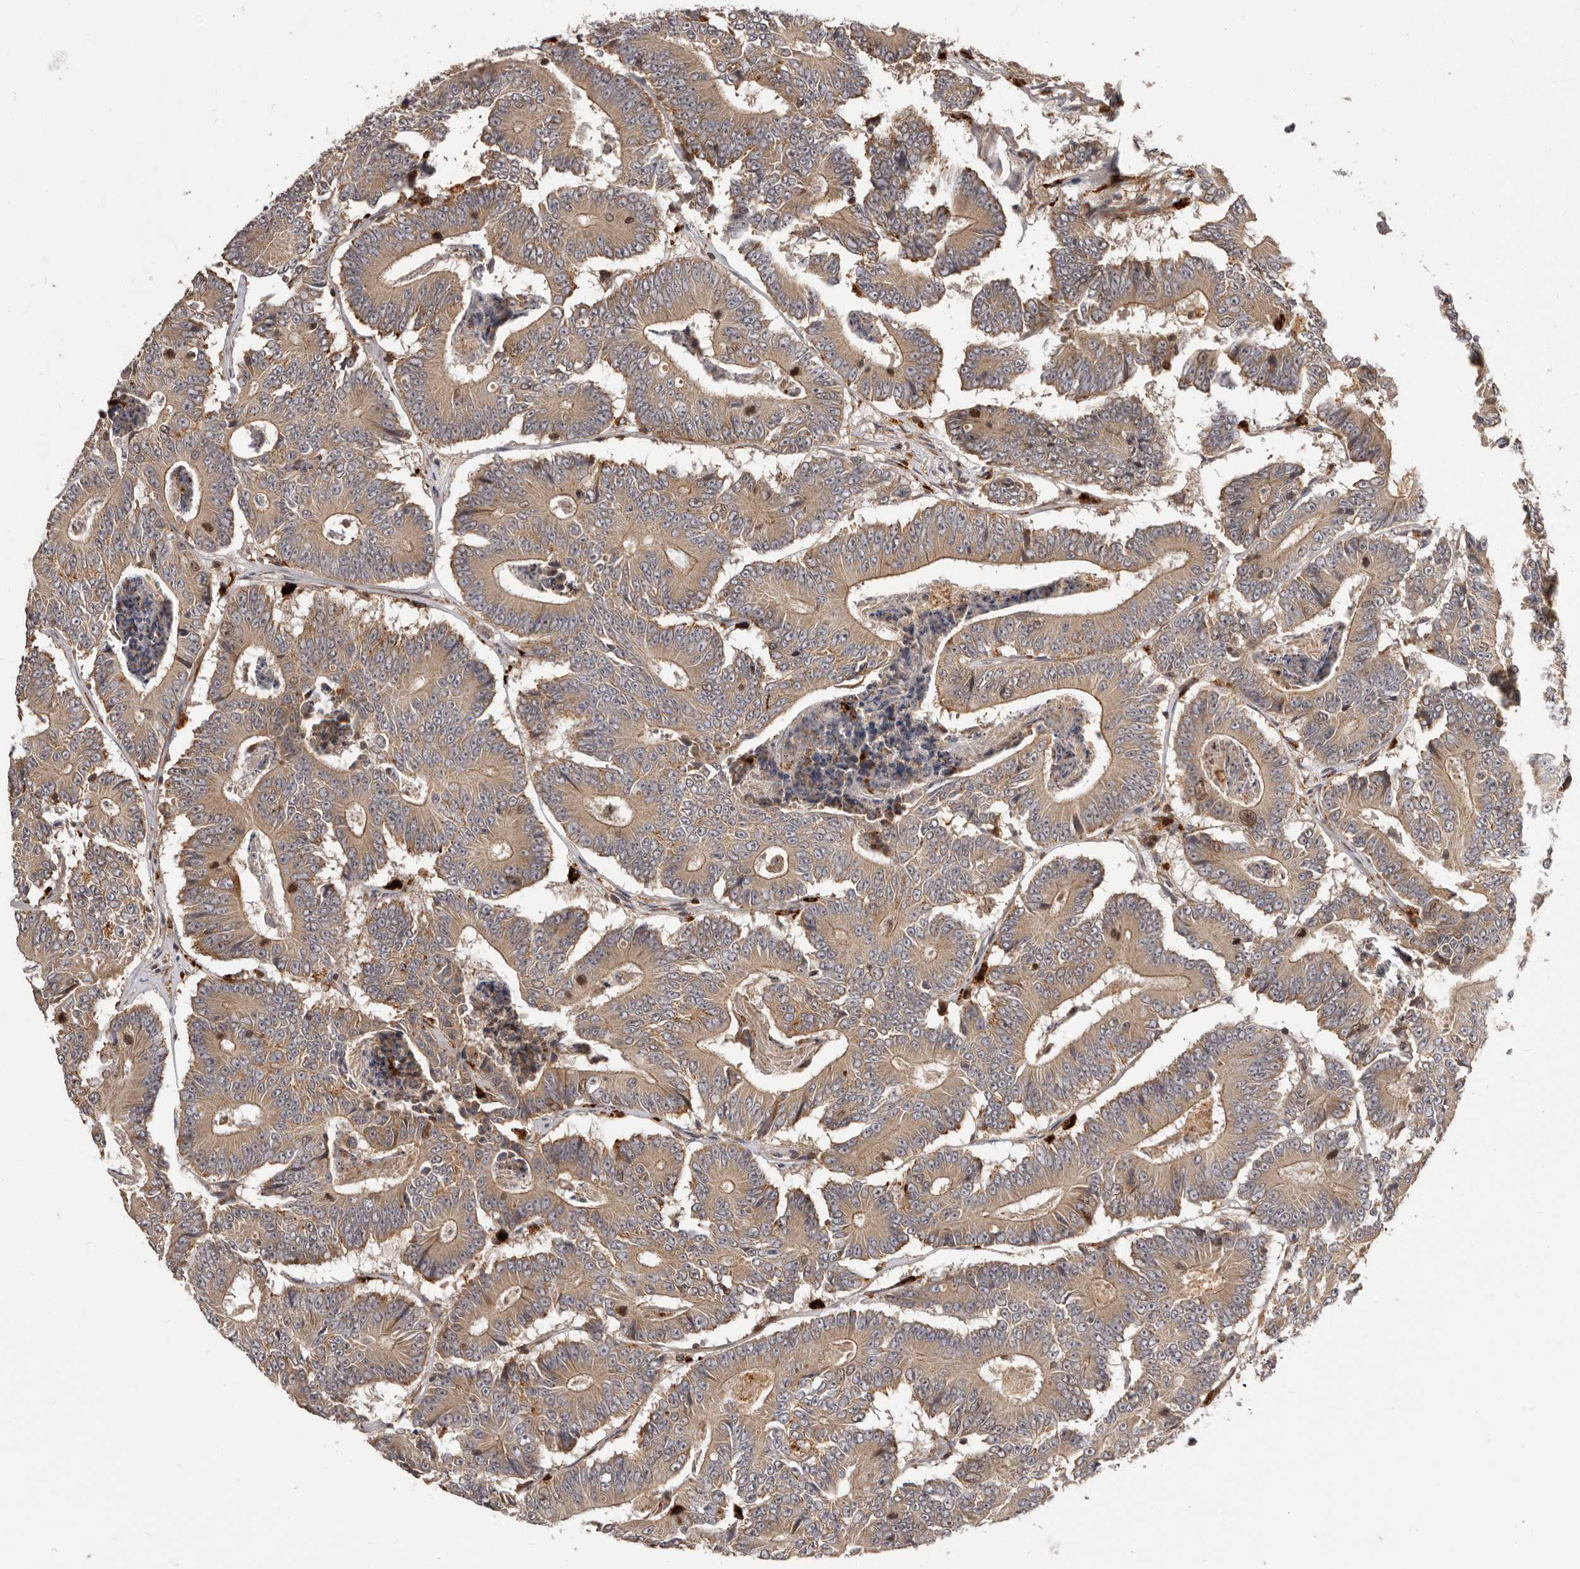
{"staining": {"intensity": "moderate", "quantity": ">75%", "location": "cytoplasmic/membranous"}, "tissue": "colorectal cancer", "cell_type": "Tumor cells", "image_type": "cancer", "snomed": [{"axis": "morphology", "description": "Adenocarcinoma, NOS"}, {"axis": "topography", "description": "Colon"}], "caption": "Immunohistochemistry (IHC) histopathology image of neoplastic tissue: human colorectal adenocarcinoma stained using IHC demonstrates medium levels of moderate protein expression localized specifically in the cytoplasmic/membranous of tumor cells, appearing as a cytoplasmic/membranous brown color.", "gene": "RNF187", "patient": {"sex": "male", "age": 83}}